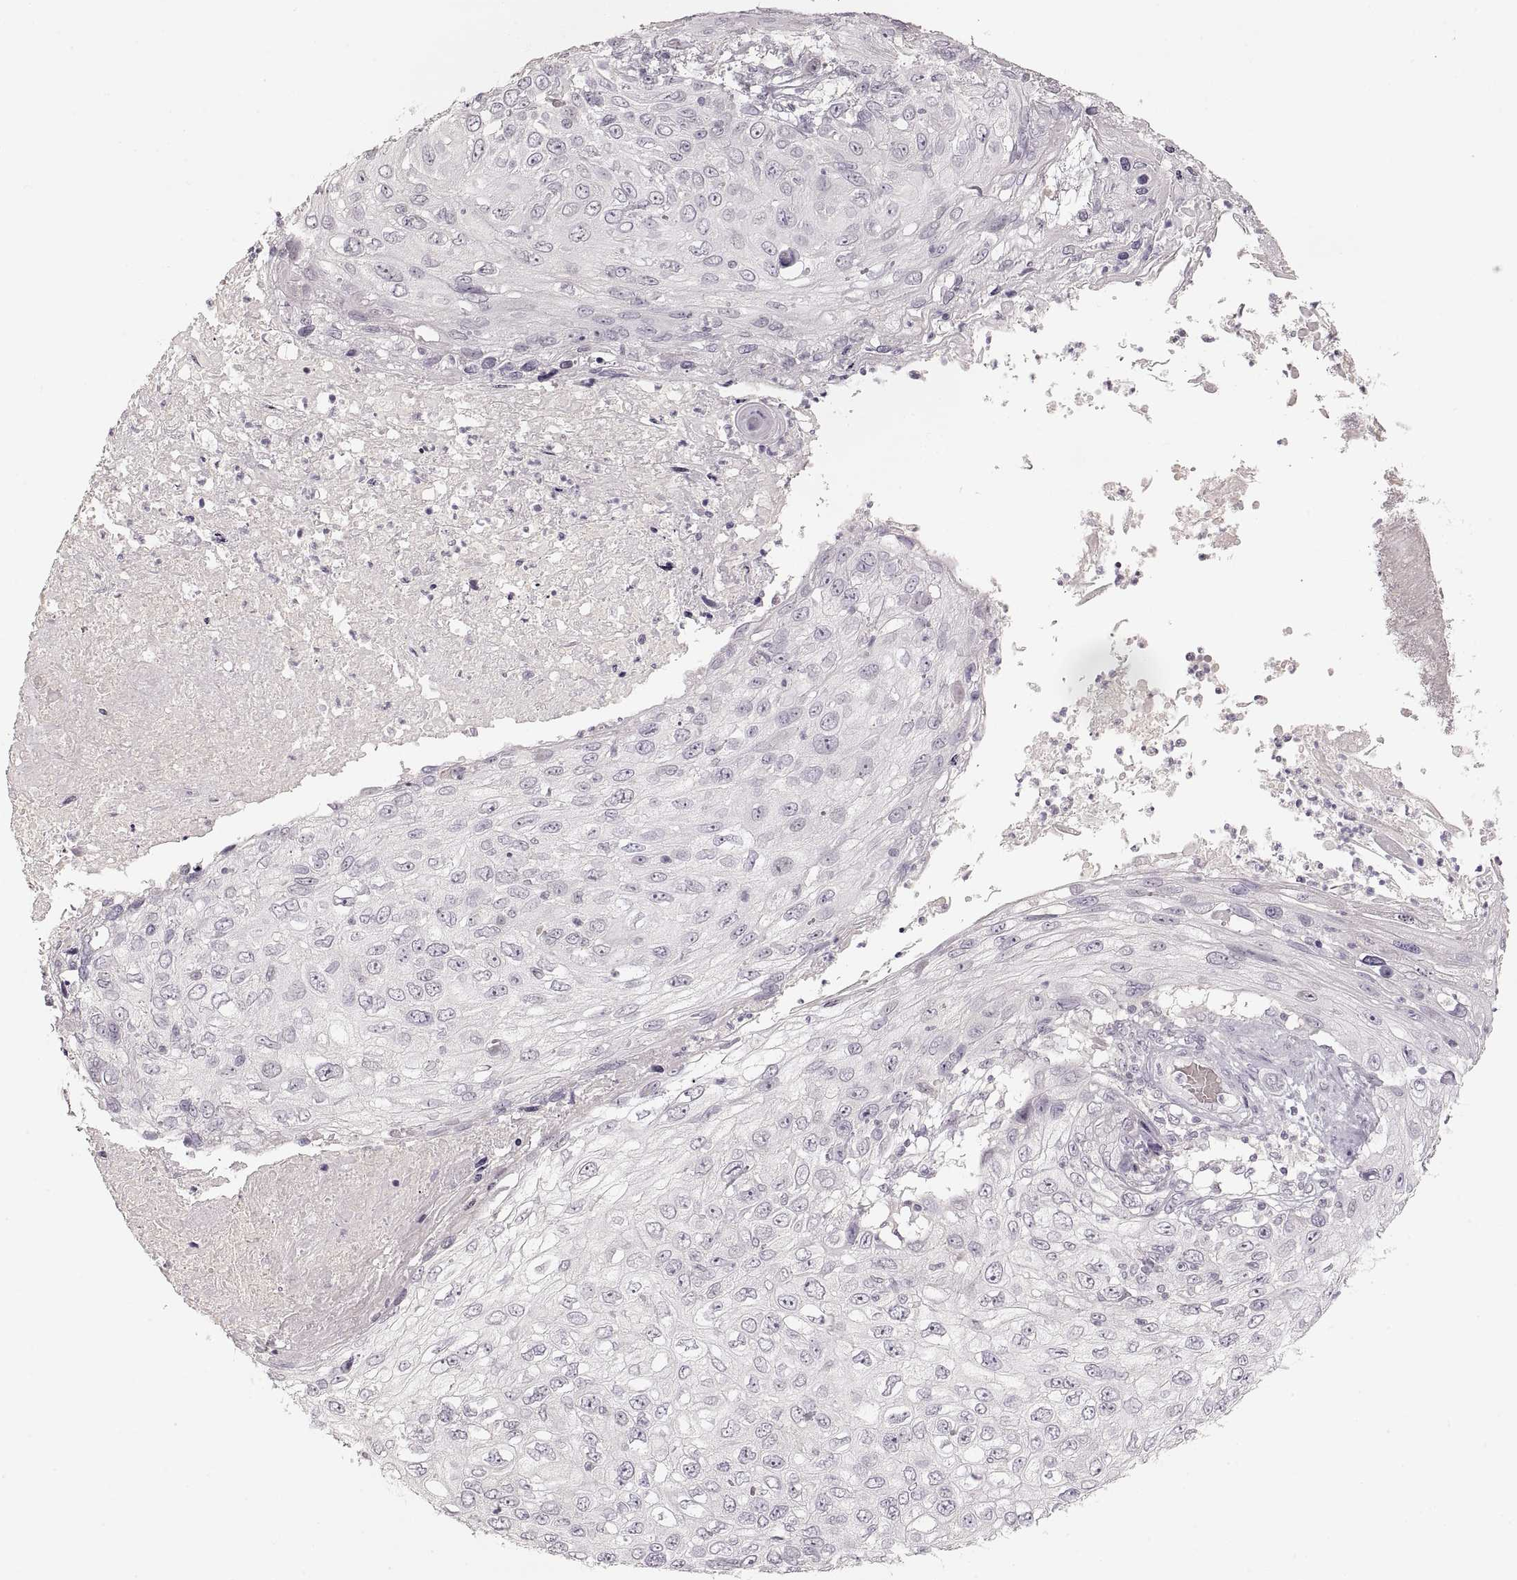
{"staining": {"intensity": "negative", "quantity": "none", "location": "none"}, "tissue": "skin cancer", "cell_type": "Tumor cells", "image_type": "cancer", "snomed": [{"axis": "morphology", "description": "Squamous cell carcinoma, NOS"}, {"axis": "topography", "description": "Skin"}], "caption": "DAB (3,3'-diaminobenzidine) immunohistochemical staining of human skin squamous cell carcinoma demonstrates no significant staining in tumor cells.", "gene": "PCSK2", "patient": {"sex": "male", "age": 92}}